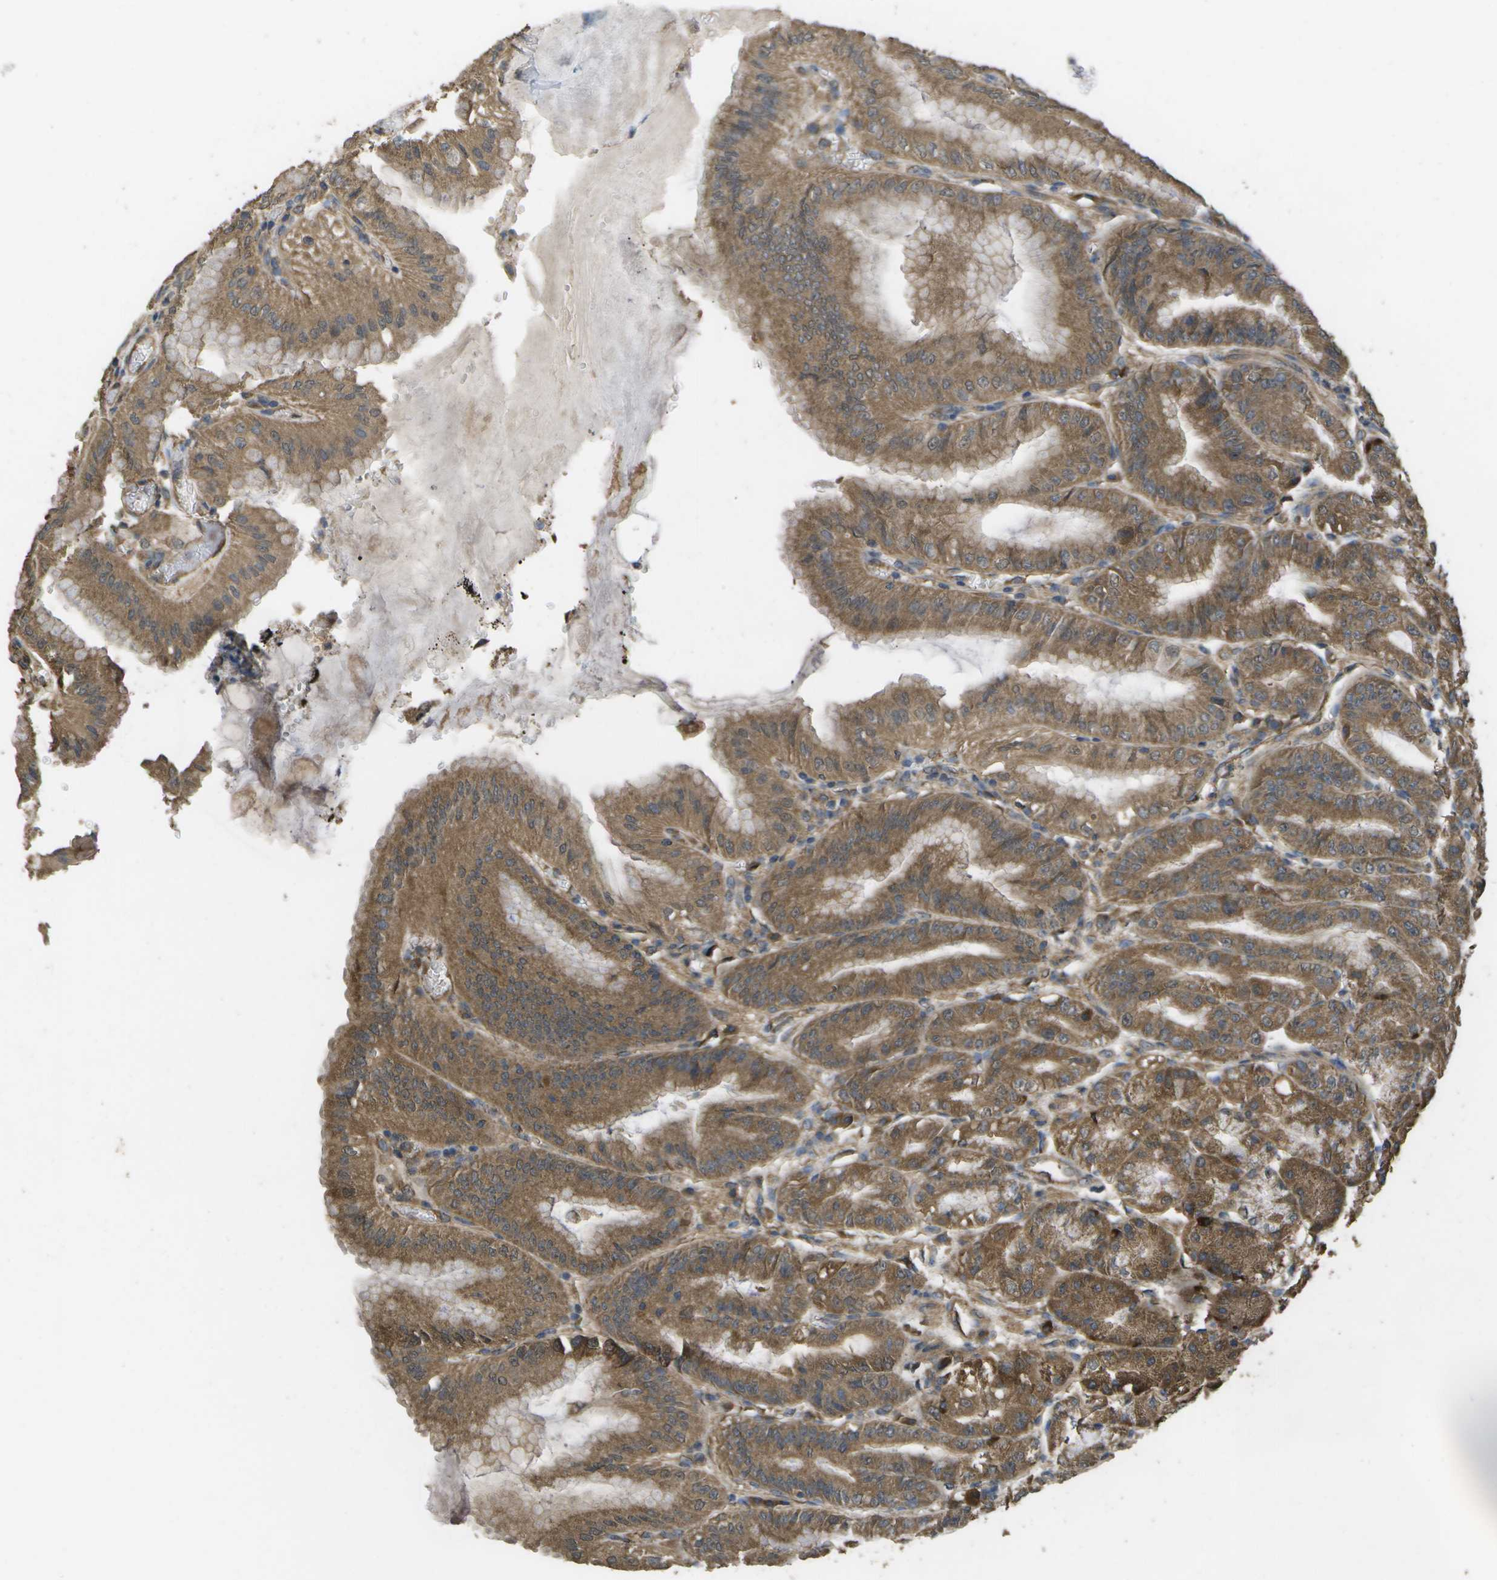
{"staining": {"intensity": "moderate", "quantity": ">75%", "location": "cytoplasmic/membranous"}, "tissue": "stomach", "cell_type": "Glandular cells", "image_type": "normal", "snomed": [{"axis": "morphology", "description": "Normal tissue, NOS"}, {"axis": "topography", "description": "Stomach, lower"}], "caption": "Immunohistochemical staining of benign human stomach displays medium levels of moderate cytoplasmic/membranous positivity in approximately >75% of glandular cells.", "gene": "SACS", "patient": {"sex": "male", "age": 71}}